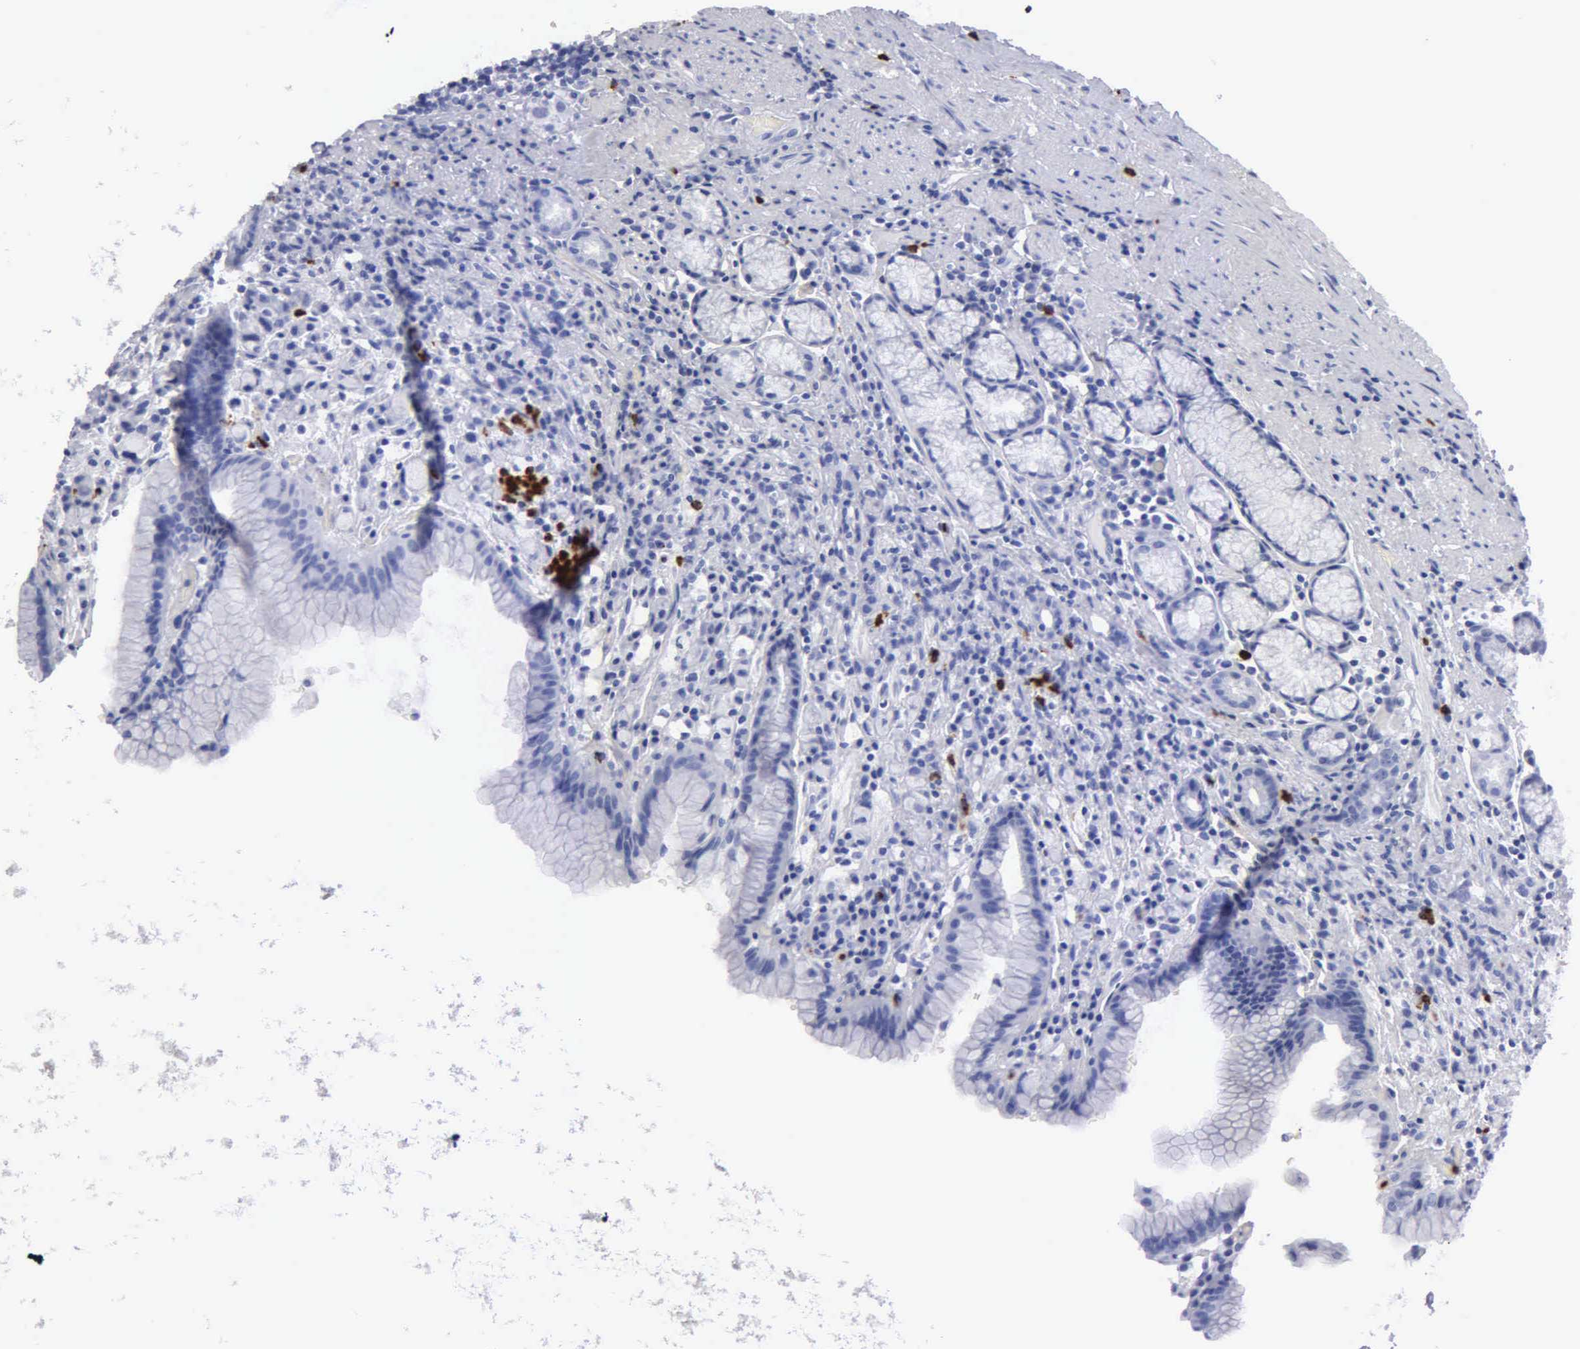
{"staining": {"intensity": "negative", "quantity": "none", "location": "none"}, "tissue": "stomach", "cell_type": "Glandular cells", "image_type": "normal", "snomed": [{"axis": "morphology", "description": "Normal tissue, NOS"}, {"axis": "topography", "description": "Stomach, lower"}], "caption": "Protein analysis of unremarkable stomach shows no significant expression in glandular cells.", "gene": "CTSG", "patient": {"sex": "male", "age": 56}}